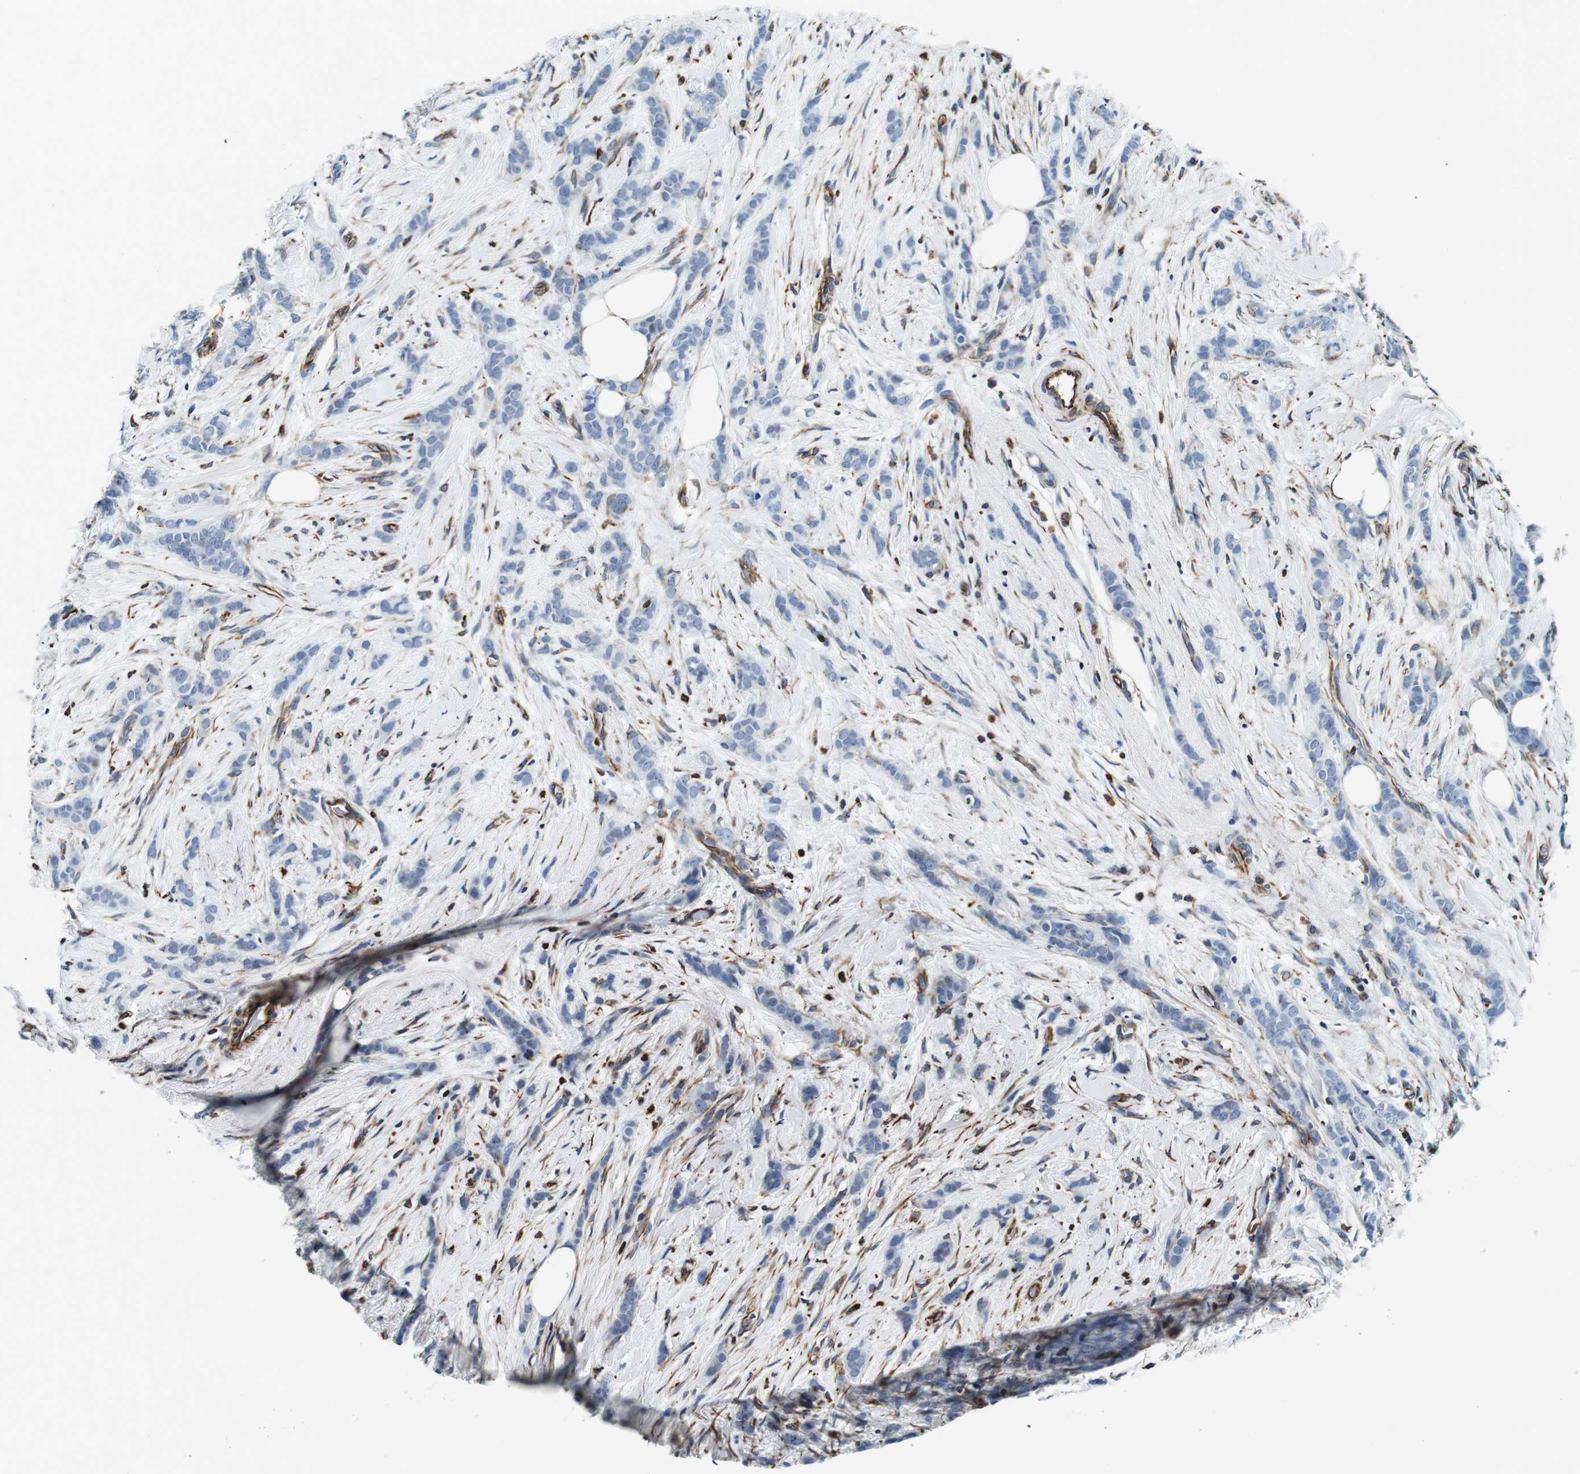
{"staining": {"intensity": "negative", "quantity": "none", "location": "none"}, "tissue": "breast cancer", "cell_type": "Tumor cells", "image_type": "cancer", "snomed": [{"axis": "morphology", "description": "Lobular carcinoma, in situ"}, {"axis": "morphology", "description": "Lobular carcinoma"}, {"axis": "topography", "description": "Breast"}], "caption": "Breast cancer was stained to show a protein in brown. There is no significant expression in tumor cells.", "gene": "GJE1", "patient": {"sex": "female", "age": 41}}